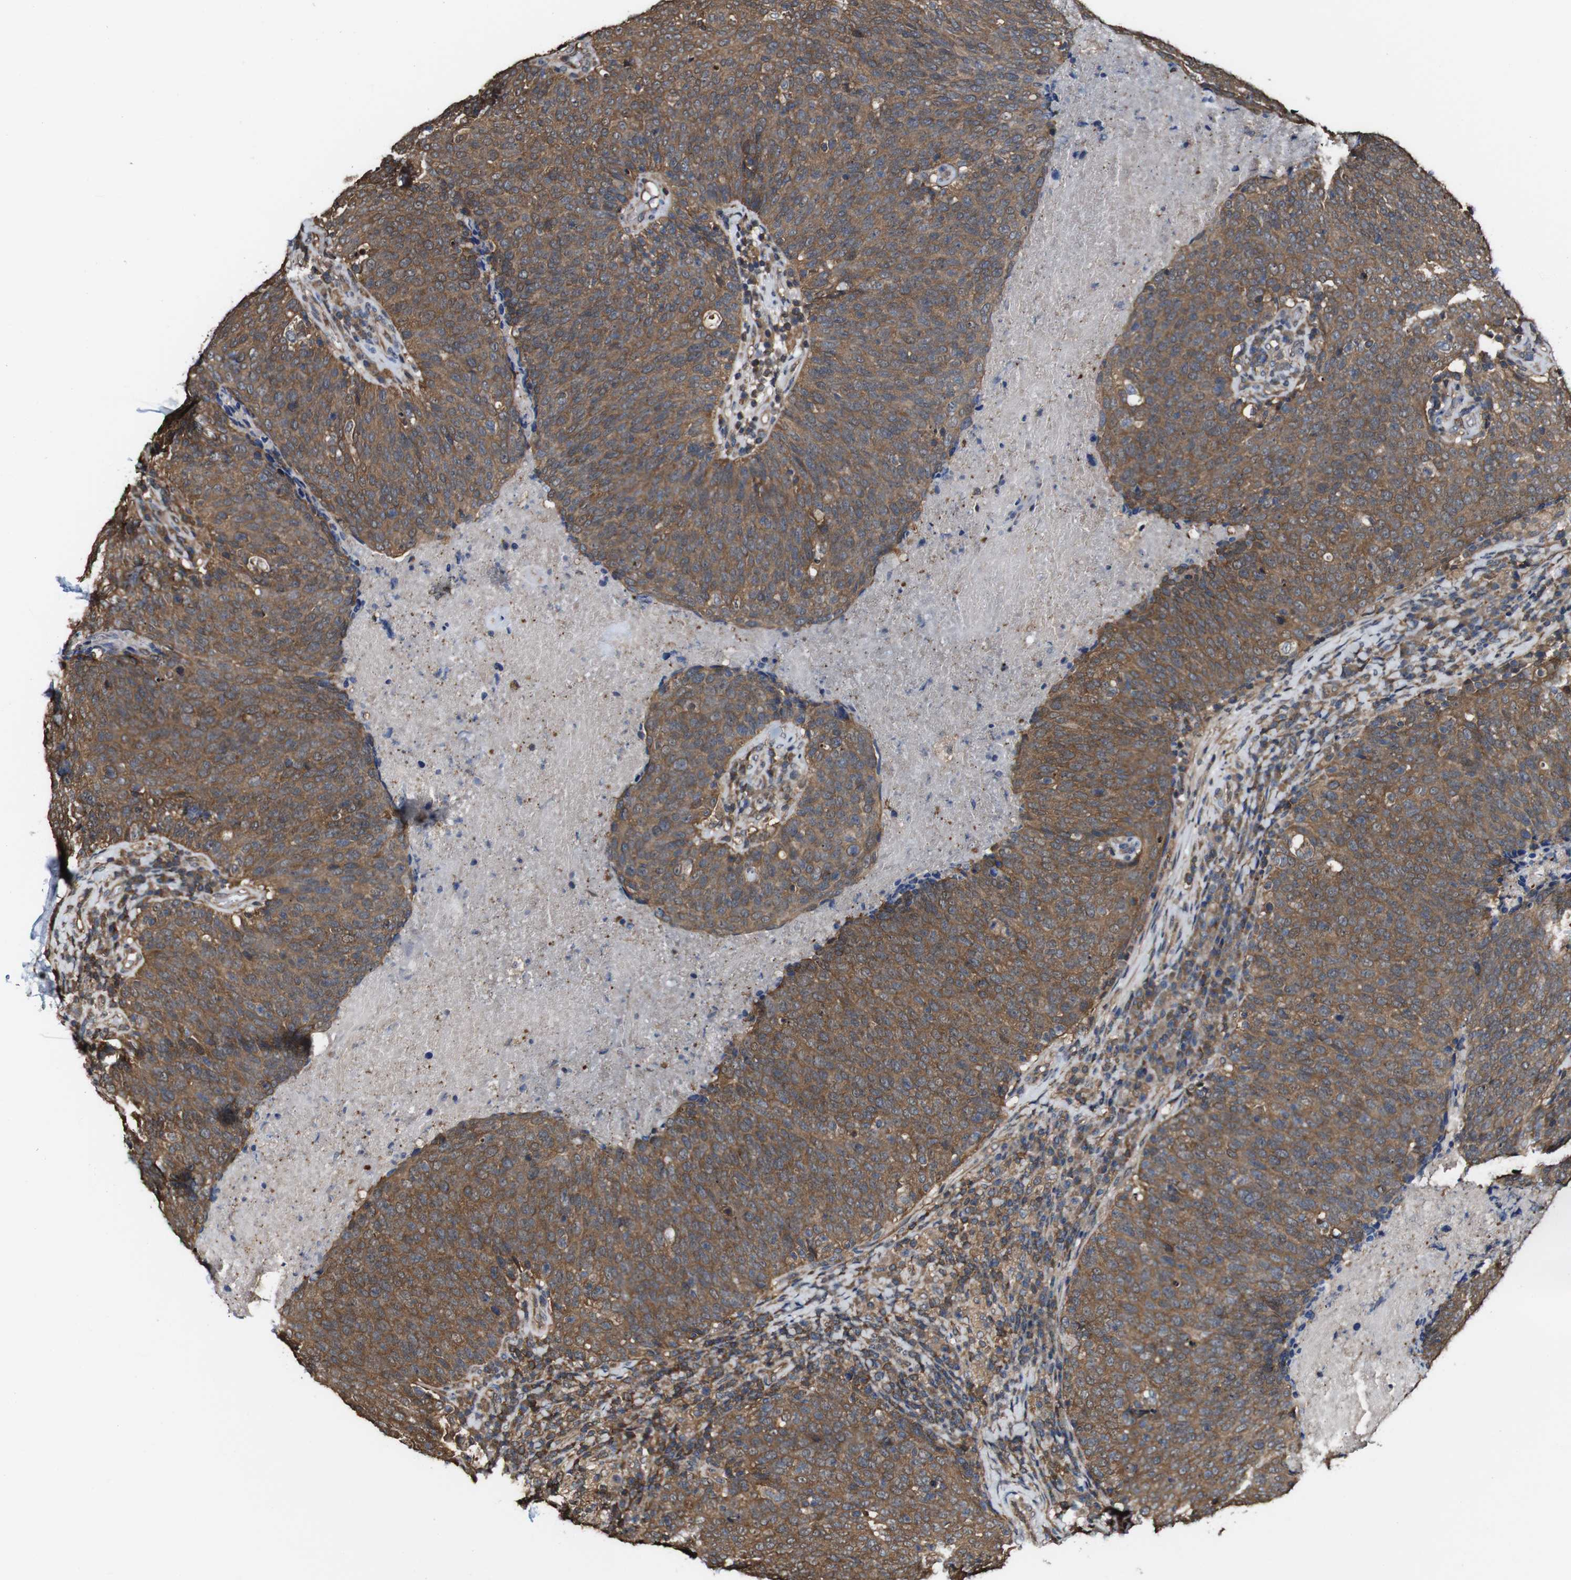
{"staining": {"intensity": "moderate", "quantity": ">75%", "location": "cytoplasmic/membranous"}, "tissue": "head and neck cancer", "cell_type": "Tumor cells", "image_type": "cancer", "snomed": [{"axis": "morphology", "description": "Squamous cell carcinoma, NOS"}, {"axis": "morphology", "description": "Squamous cell carcinoma, metastatic, NOS"}, {"axis": "topography", "description": "Lymph node"}, {"axis": "topography", "description": "Head-Neck"}], "caption": "Head and neck cancer (squamous cell carcinoma) stained with DAB (3,3'-diaminobenzidine) immunohistochemistry (IHC) reveals medium levels of moderate cytoplasmic/membranous staining in approximately >75% of tumor cells.", "gene": "PTPRR", "patient": {"sex": "male", "age": 62}}